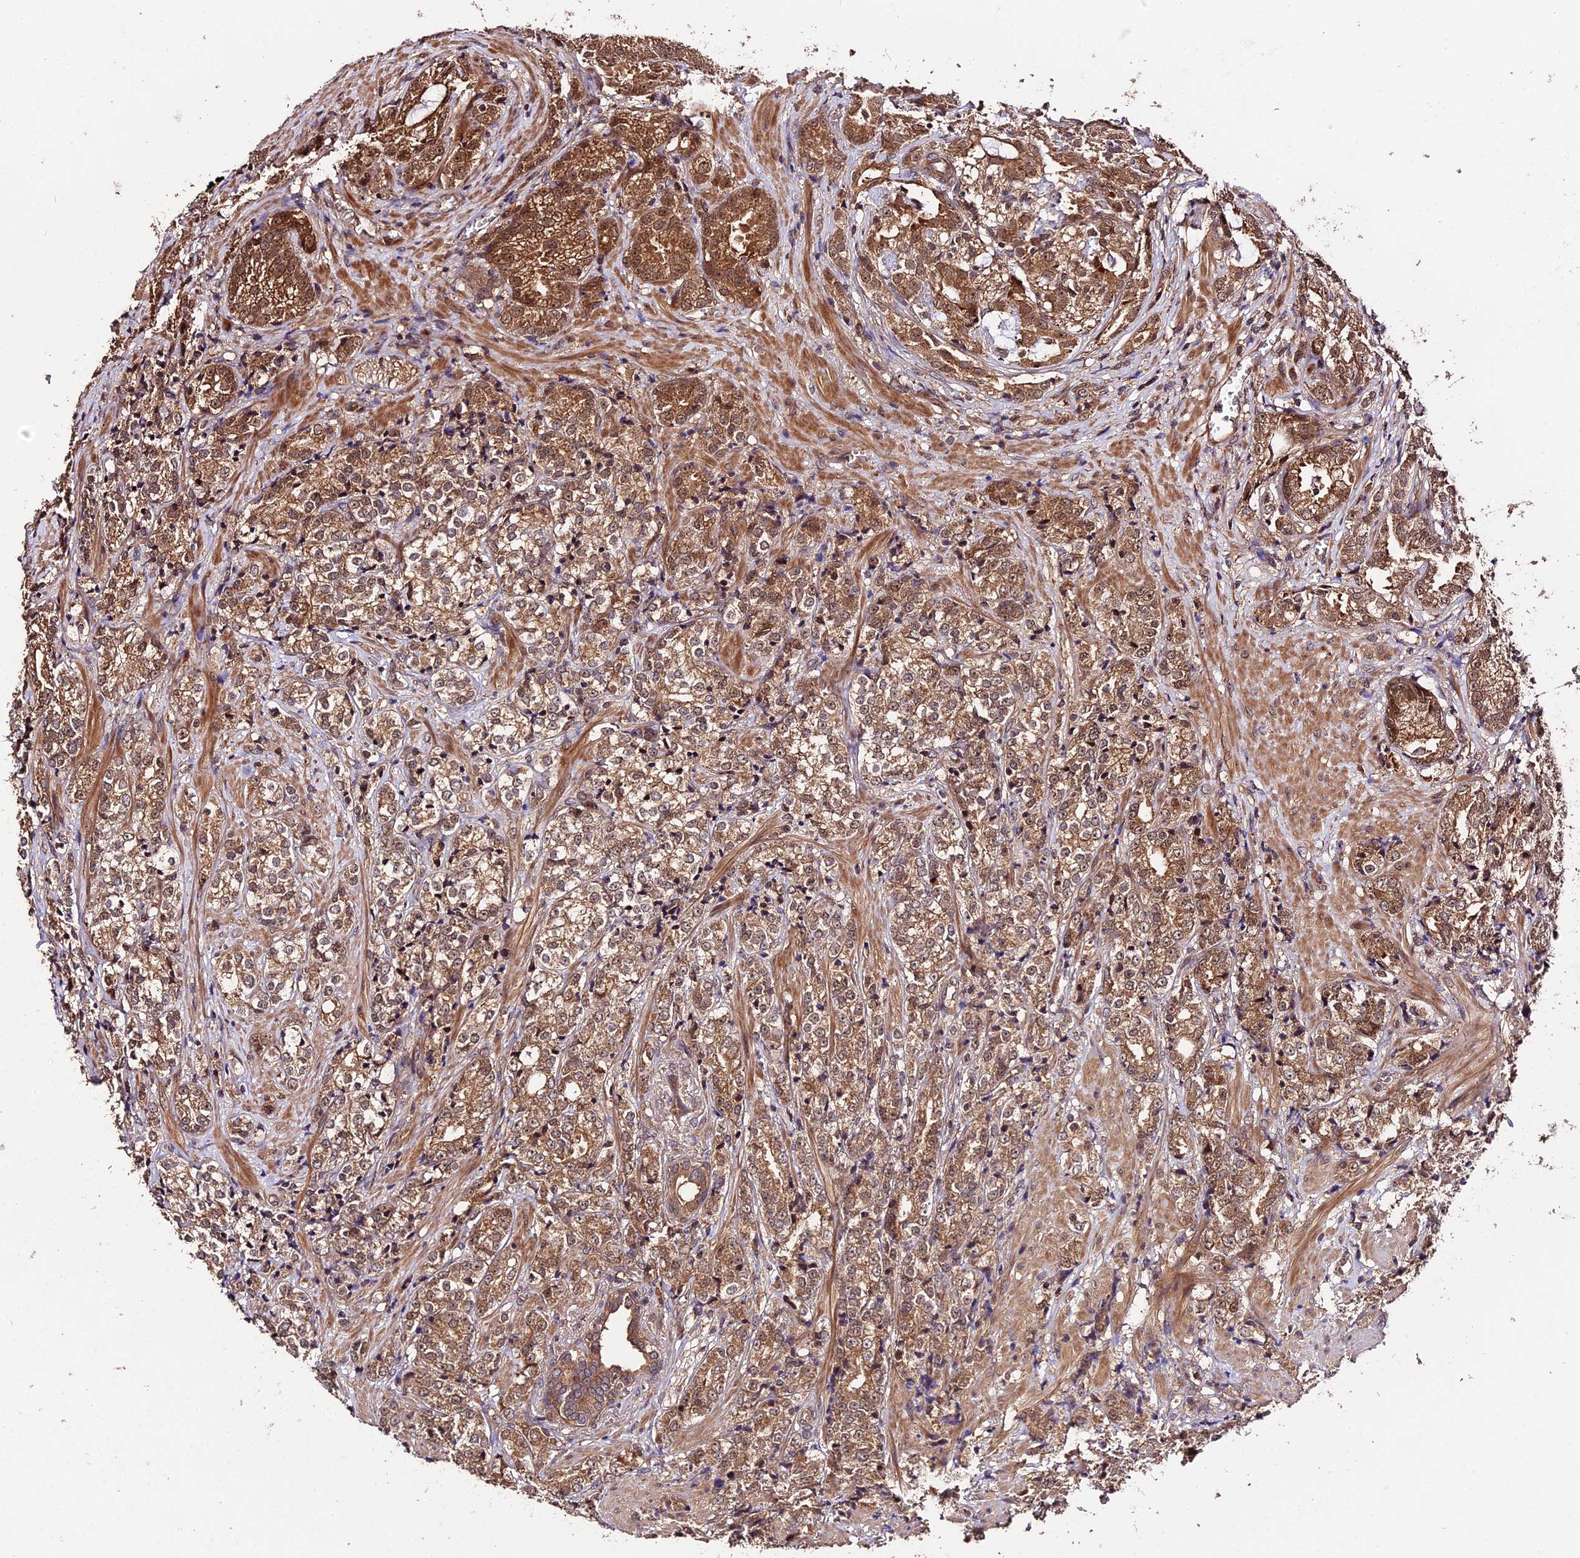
{"staining": {"intensity": "moderate", "quantity": ">75%", "location": "cytoplasmic/membranous"}, "tissue": "prostate cancer", "cell_type": "Tumor cells", "image_type": "cancer", "snomed": [{"axis": "morphology", "description": "Adenocarcinoma, High grade"}, {"axis": "topography", "description": "Prostate"}], "caption": "Prostate cancer stained with DAB immunohistochemistry shows medium levels of moderate cytoplasmic/membranous staining in approximately >75% of tumor cells. (DAB (3,3'-diaminobenzidine) IHC, brown staining for protein, blue staining for nuclei).", "gene": "TRMT1", "patient": {"sex": "male", "age": 69}}